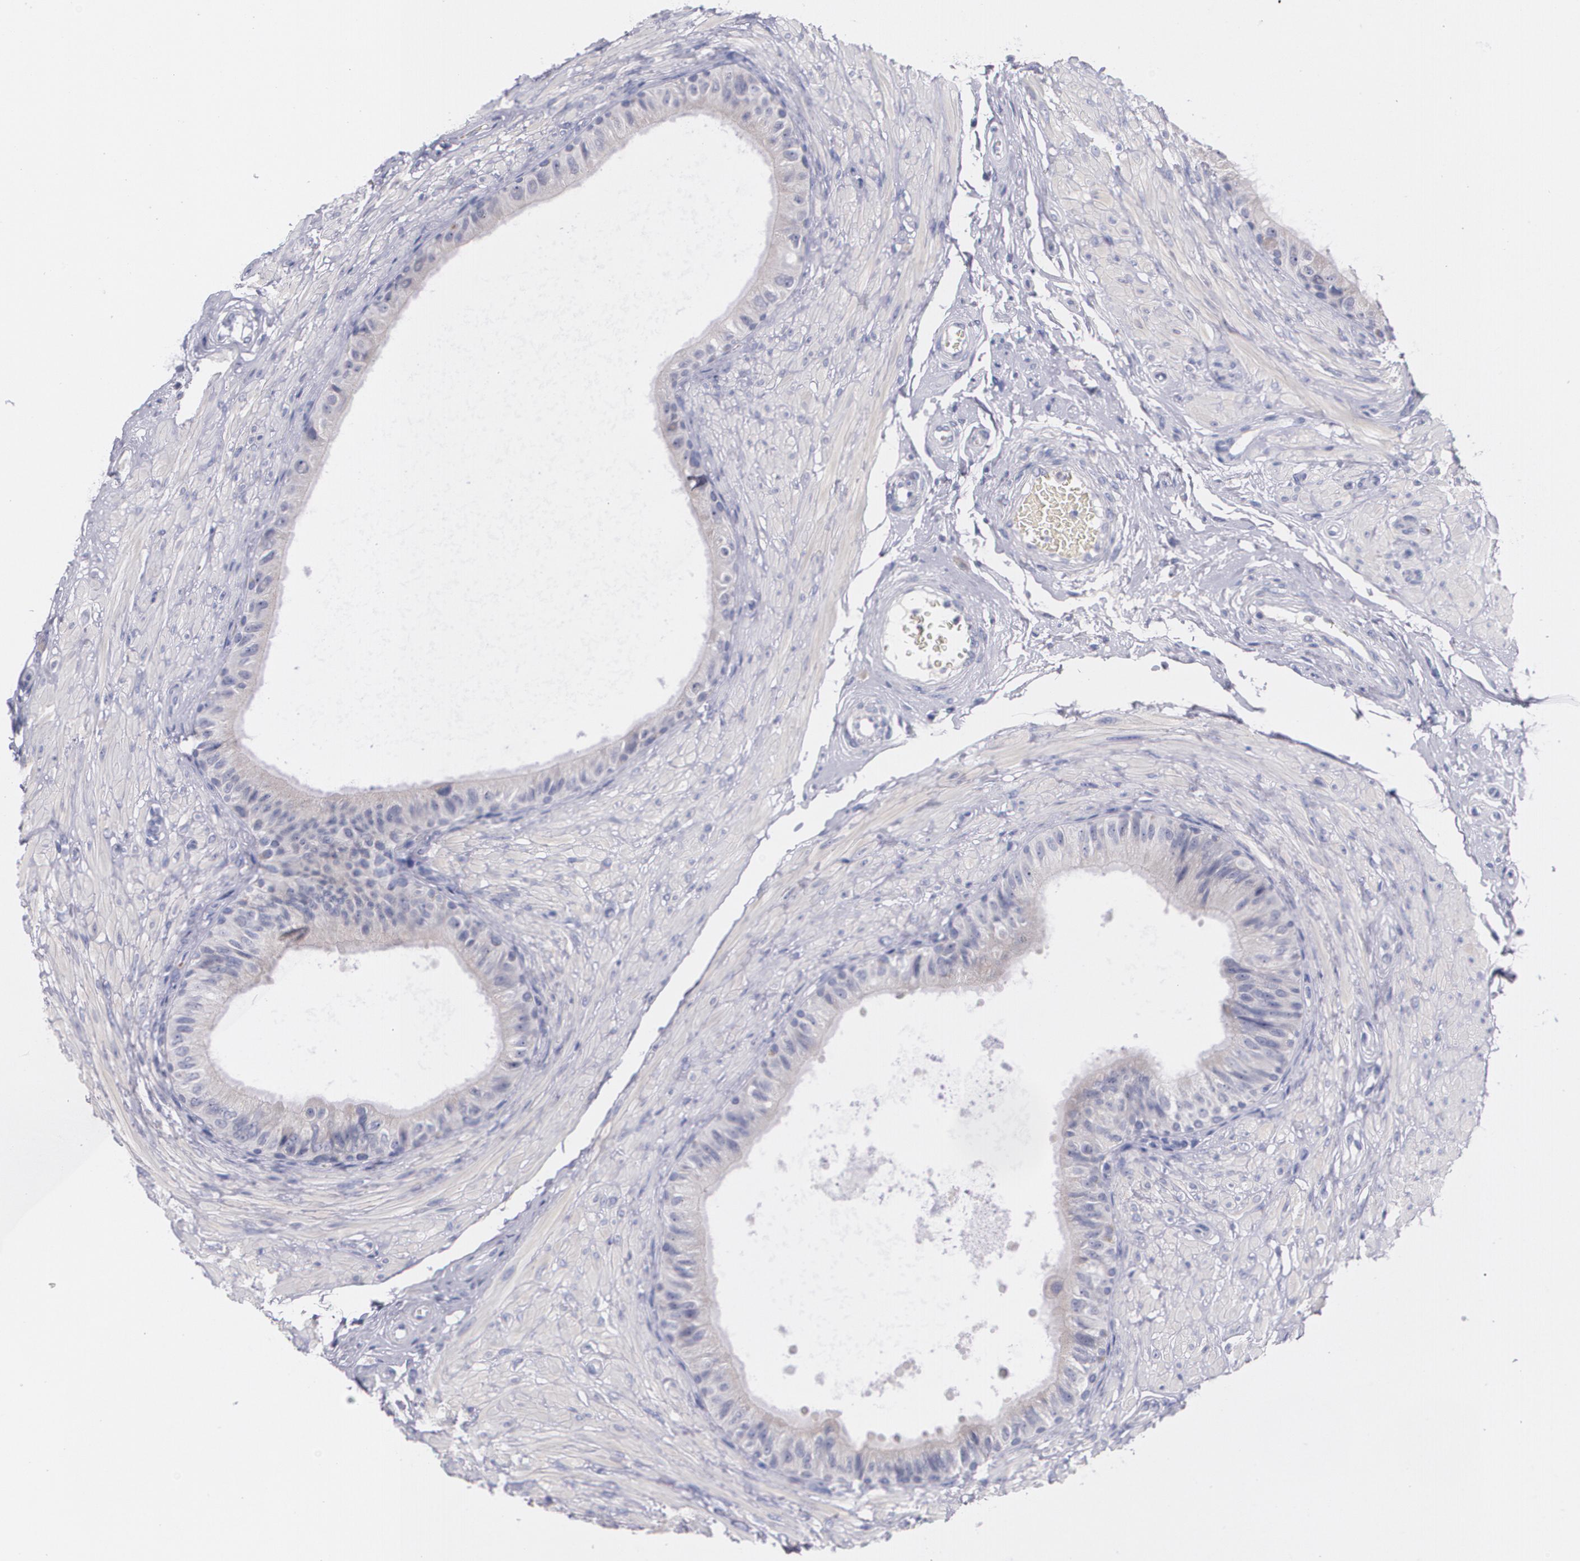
{"staining": {"intensity": "negative", "quantity": "none", "location": "none"}, "tissue": "epididymis", "cell_type": "Glandular cells", "image_type": "normal", "snomed": [{"axis": "morphology", "description": "Normal tissue, NOS"}, {"axis": "topography", "description": "Epididymis"}], "caption": "IHC image of normal human epididymis stained for a protein (brown), which shows no expression in glandular cells. (DAB IHC, high magnification).", "gene": "HMMR", "patient": {"sex": "male", "age": 68}}